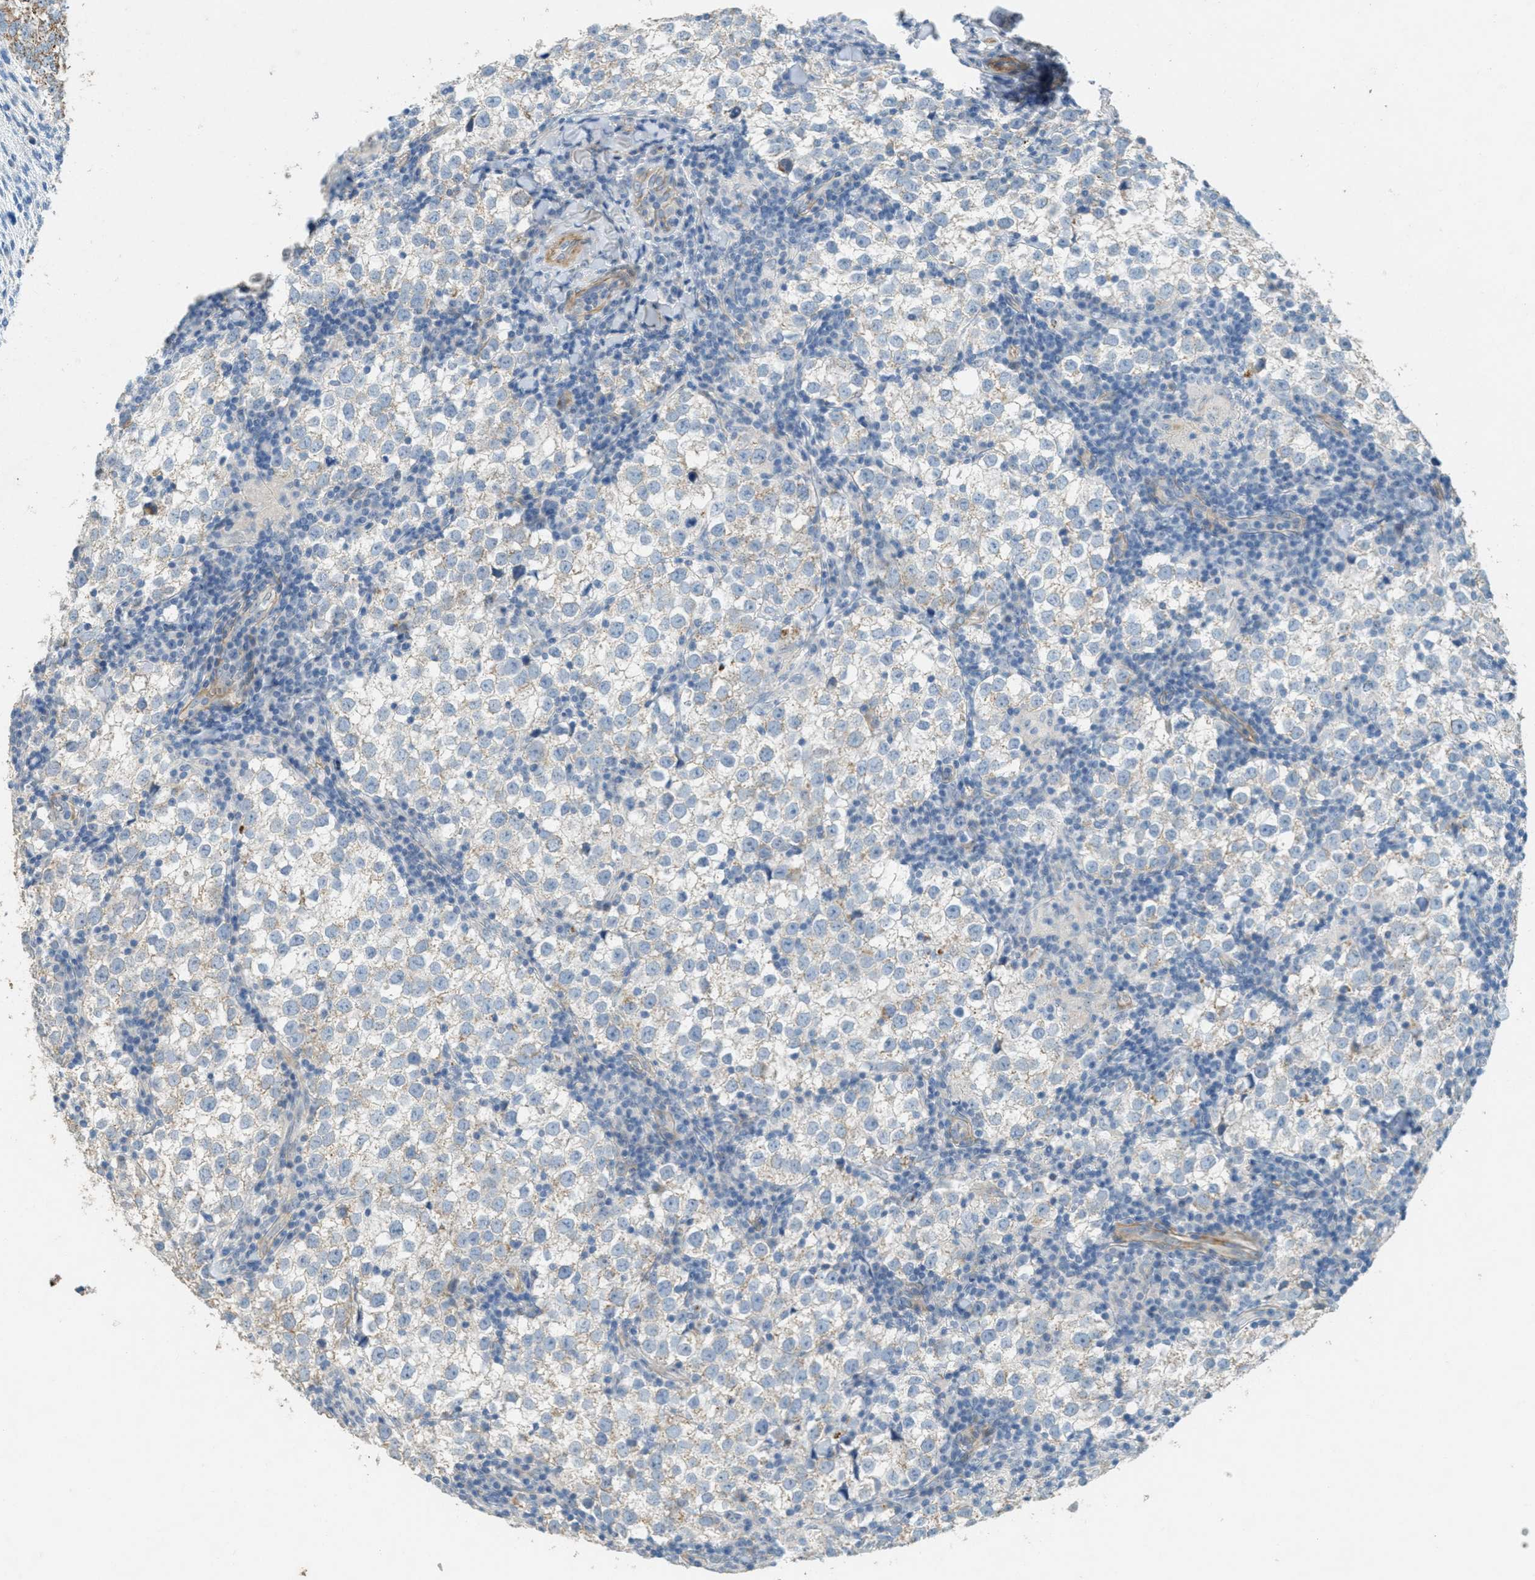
{"staining": {"intensity": "weak", "quantity": "<25%", "location": "cytoplasmic/membranous"}, "tissue": "testis cancer", "cell_type": "Tumor cells", "image_type": "cancer", "snomed": [{"axis": "morphology", "description": "Seminoma, NOS"}, {"axis": "morphology", "description": "Carcinoma, Embryonal, NOS"}, {"axis": "topography", "description": "Testis"}], "caption": "The image displays no significant positivity in tumor cells of testis cancer (seminoma). (Immunohistochemistry (ihc), brightfield microscopy, high magnification).", "gene": "MRS2", "patient": {"sex": "male", "age": 36}}